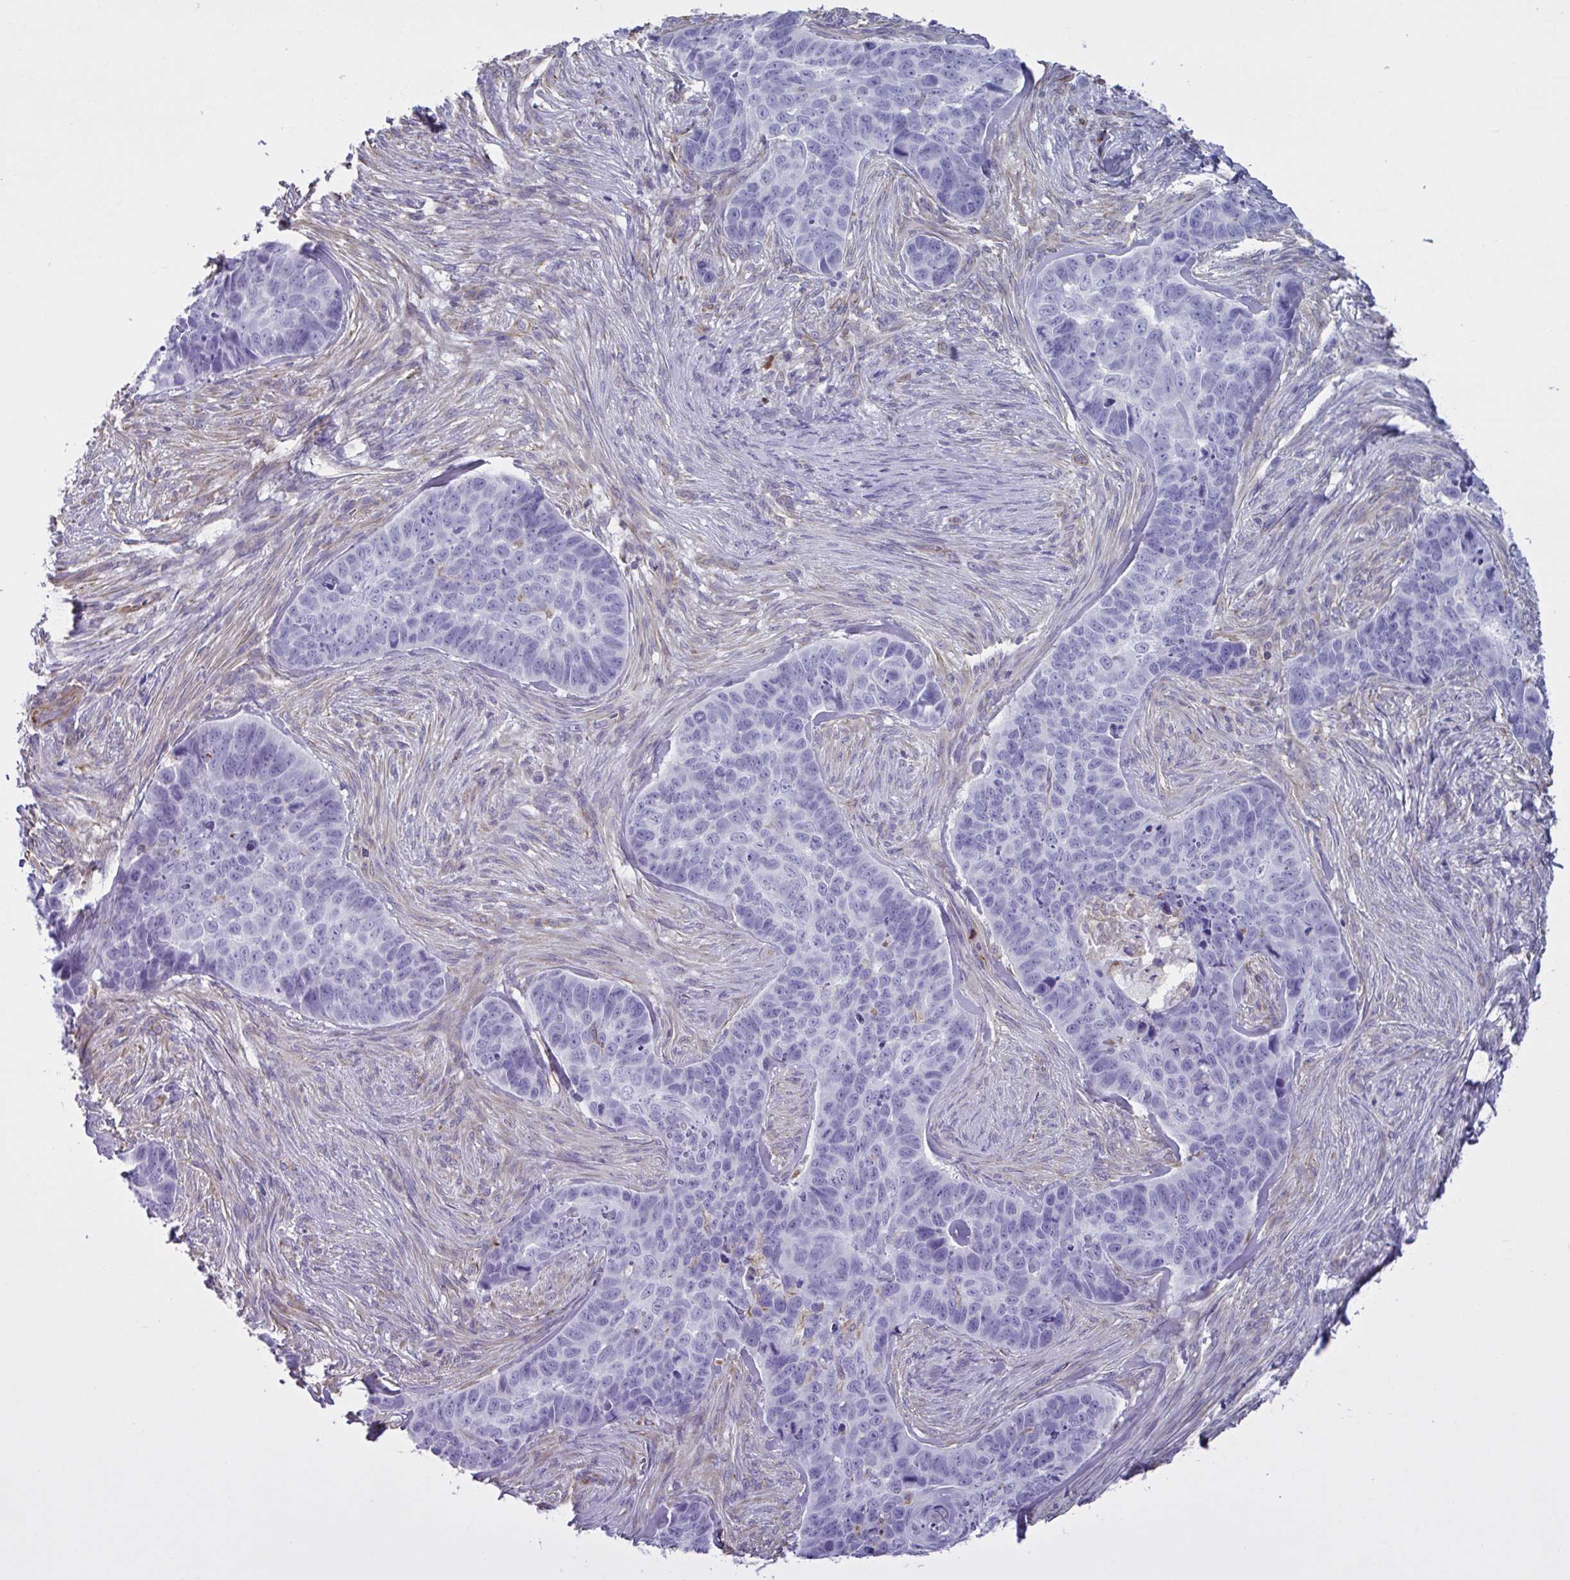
{"staining": {"intensity": "negative", "quantity": "none", "location": "none"}, "tissue": "skin cancer", "cell_type": "Tumor cells", "image_type": "cancer", "snomed": [{"axis": "morphology", "description": "Basal cell carcinoma"}, {"axis": "topography", "description": "Skin"}], "caption": "IHC photomicrograph of neoplastic tissue: human basal cell carcinoma (skin) stained with DAB (3,3'-diaminobenzidine) exhibits no significant protein positivity in tumor cells. (DAB (3,3'-diaminobenzidine) immunohistochemistry (IHC), high magnification).", "gene": "TMEM86B", "patient": {"sex": "female", "age": 82}}